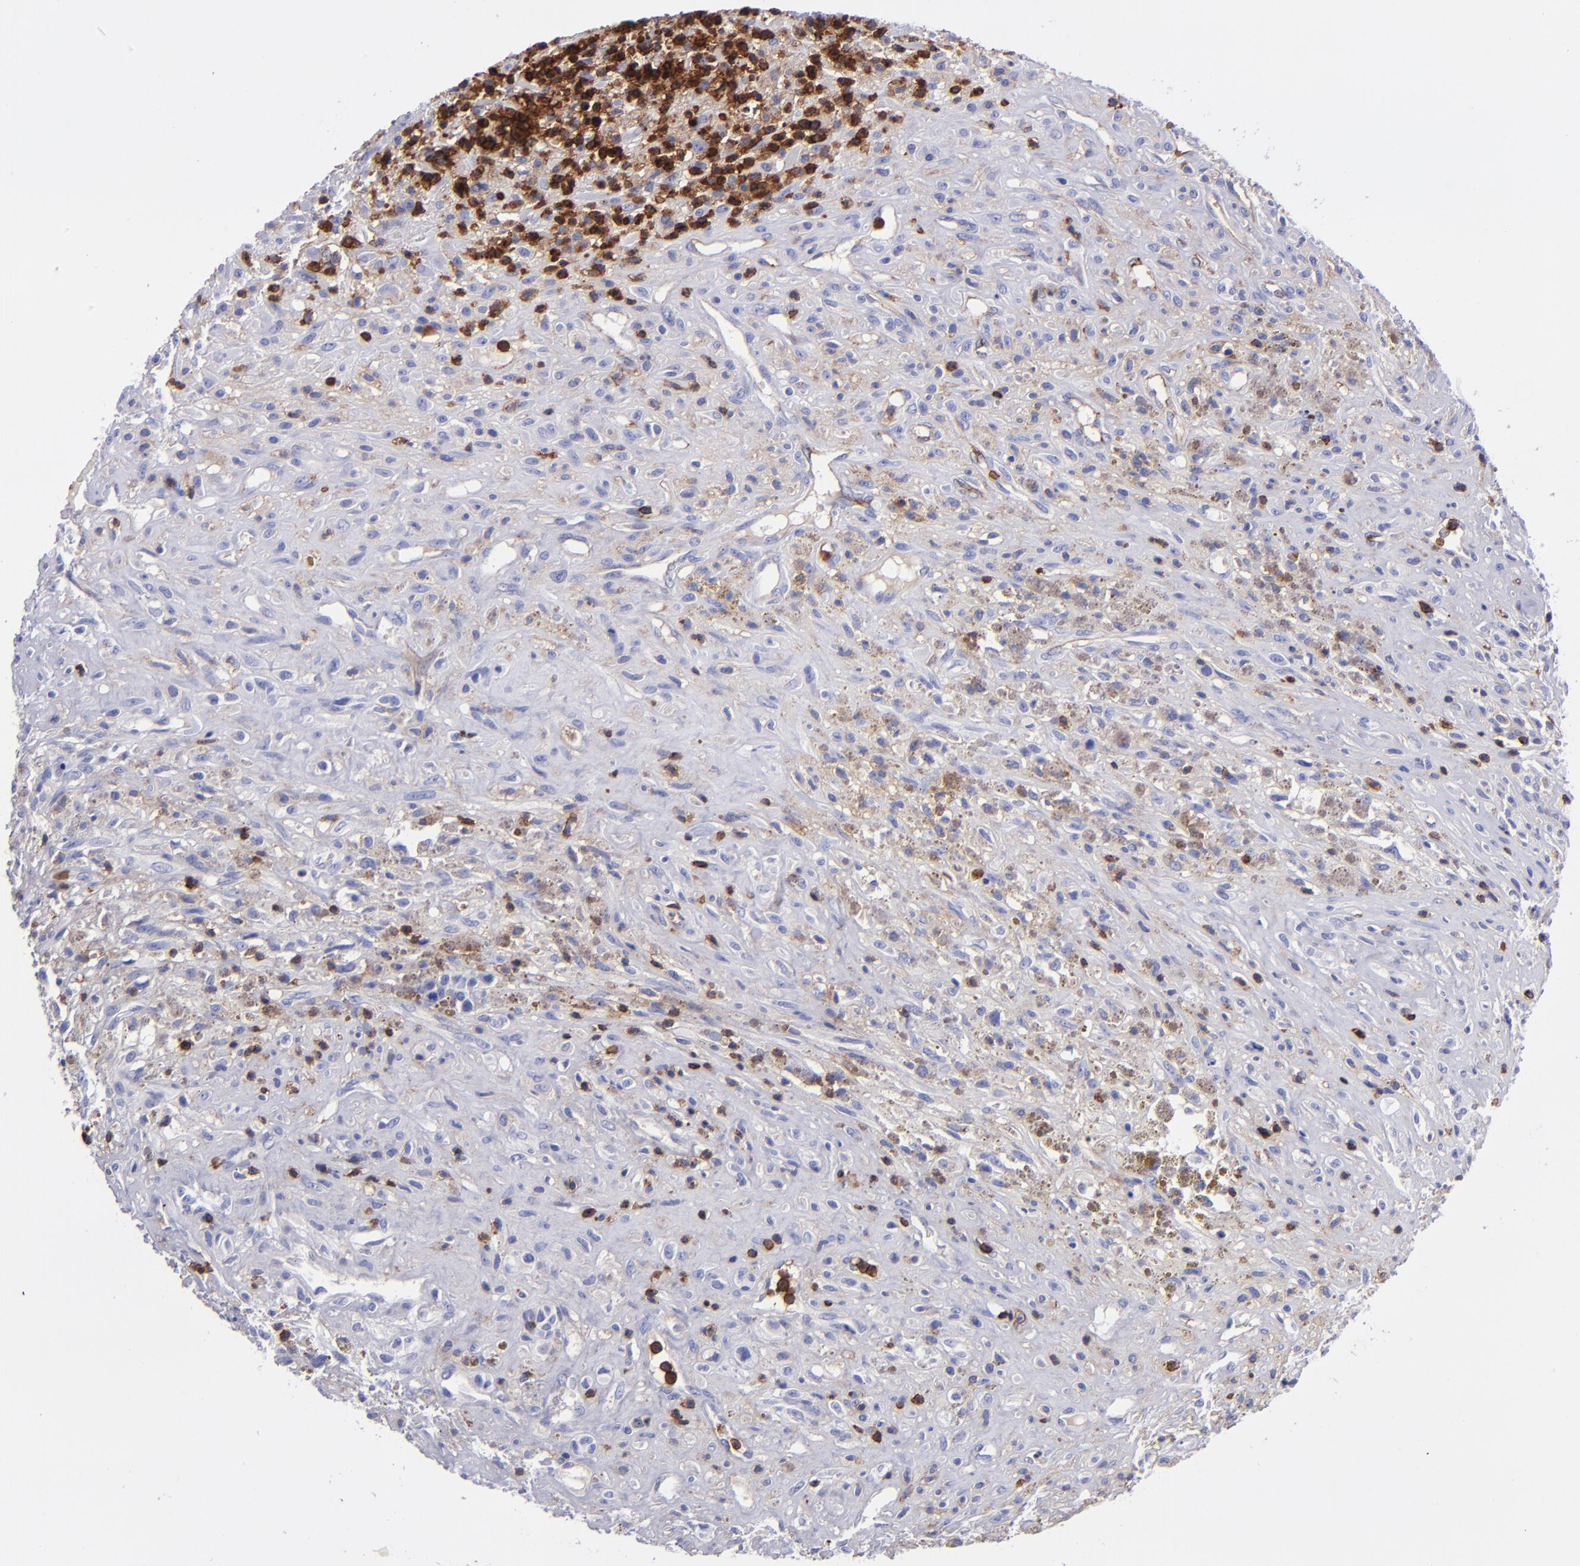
{"staining": {"intensity": "weak", "quantity": "25%-75%", "location": "cytoplasmic/membranous"}, "tissue": "glioma", "cell_type": "Tumor cells", "image_type": "cancer", "snomed": [{"axis": "morphology", "description": "Glioma, malignant, High grade"}, {"axis": "topography", "description": "Brain"}], "caption": "A brown stain highlights weak cytoplasmic/membranous staining of a protein in human glioma tumor cells. The protein is shown in brown color, while the nuclei are stained blue.", "gene": "ICAM3", "patient": {"sex": "male", "age": 66}}